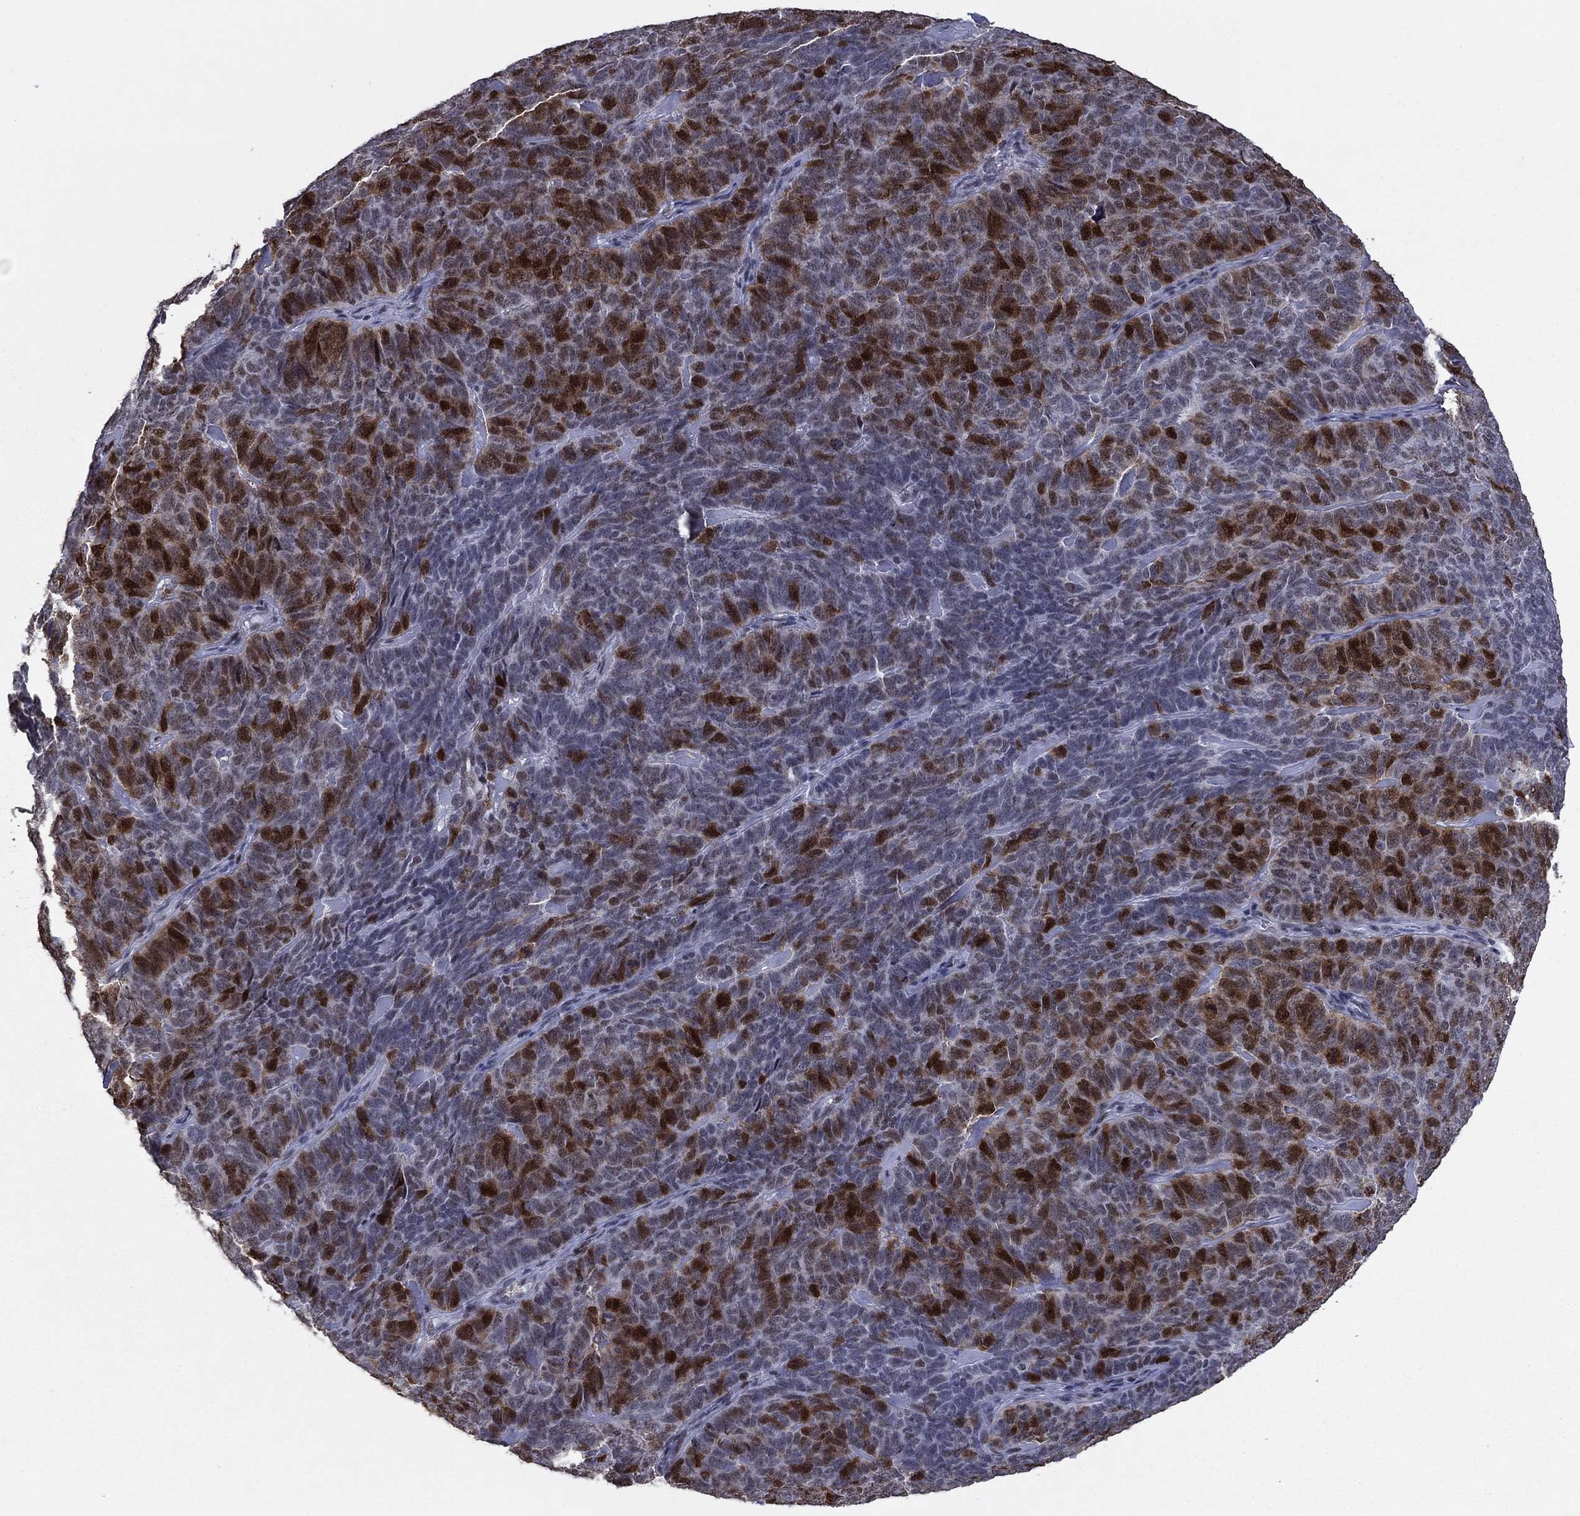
{"staining": {"intensity": "strong", "quantity": "25%-75%", "location": "cytoplasmic/membranous,nuclear"}, "tissue": "skin cancer", "cell_type": "Tumor cells", "image_type": "cancer", "snomed": [{"axis": "morphology", "description": "Squamous cell carcinoma, NOS"}, {"axis": "topography", "description": "Skin"}, {"axis": "topography", "description": "Anal"}], "caption": "IHC image of neoplastic tissue: human skin squamous cell carcinoma stained using IHC exhibits high levels of strong protein expression localized specifically in the cytoplasmic/membranous and nuclear of tumor cells, appearing as a cytoplasmic/membranous and nuclear brown color.", "gene": "TYMS", "patient": {"sex": "female", "age": 51}}